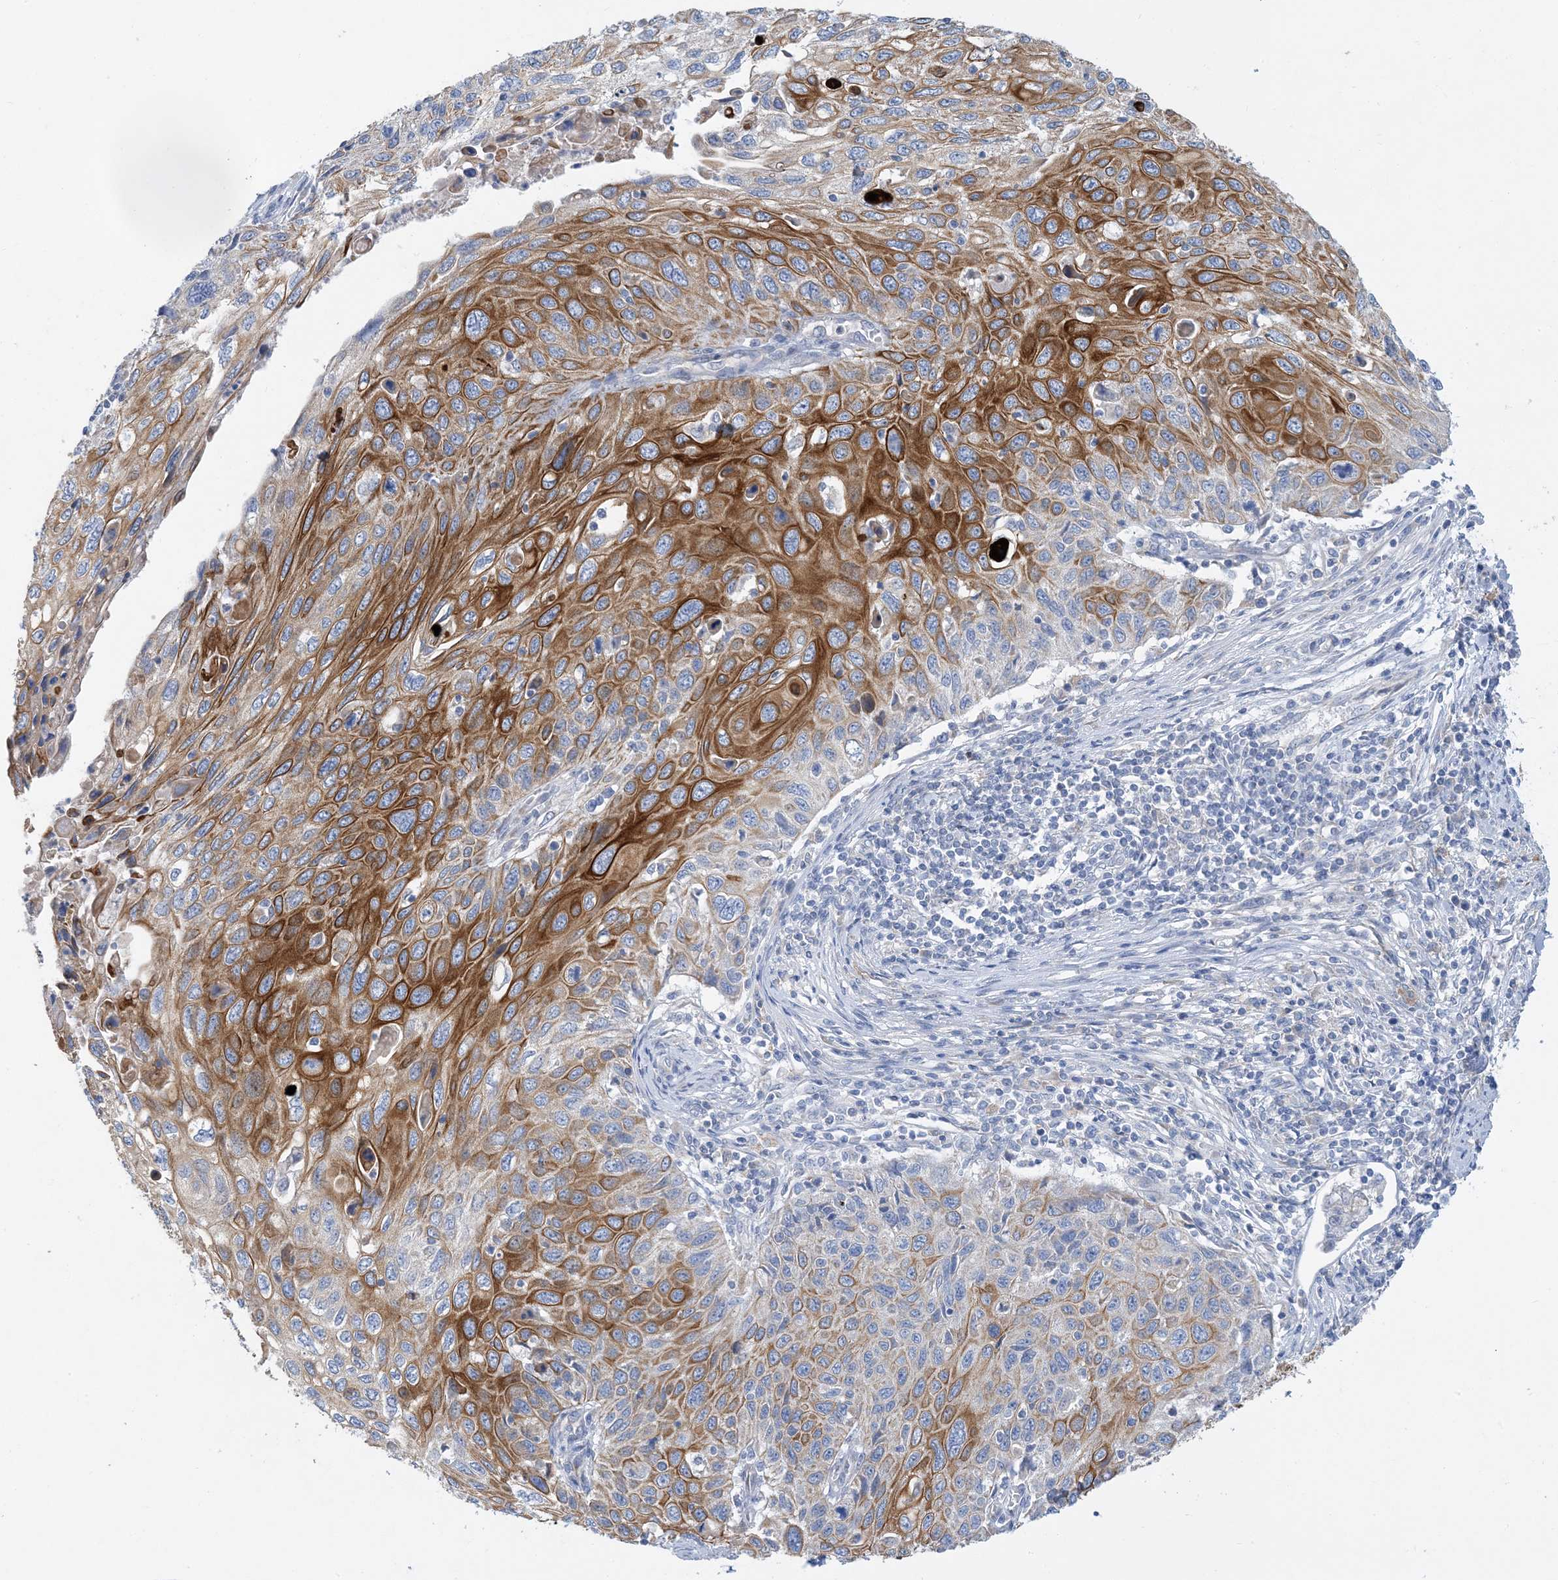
{"staining": {"intensity": "moderate", "quantity": "25%-75%", "location": "cytoplasmic/membranous"}, "tissue": "cervical cancer", "cell_type": "Tumor cells", "image_type": "cancer", "snomed": [{"axis": "morphology", "description": "Squamous cell carcinoma, NOS"}, {"axis": "topography", "description": "Cervix"}], "caption": "Cervical squamous cell carcinoma stained with a protein marker shows moderate staining in tumor cells.", "gene": "ZCCHC18", "patient": {"sex": "female", "age": 70}}